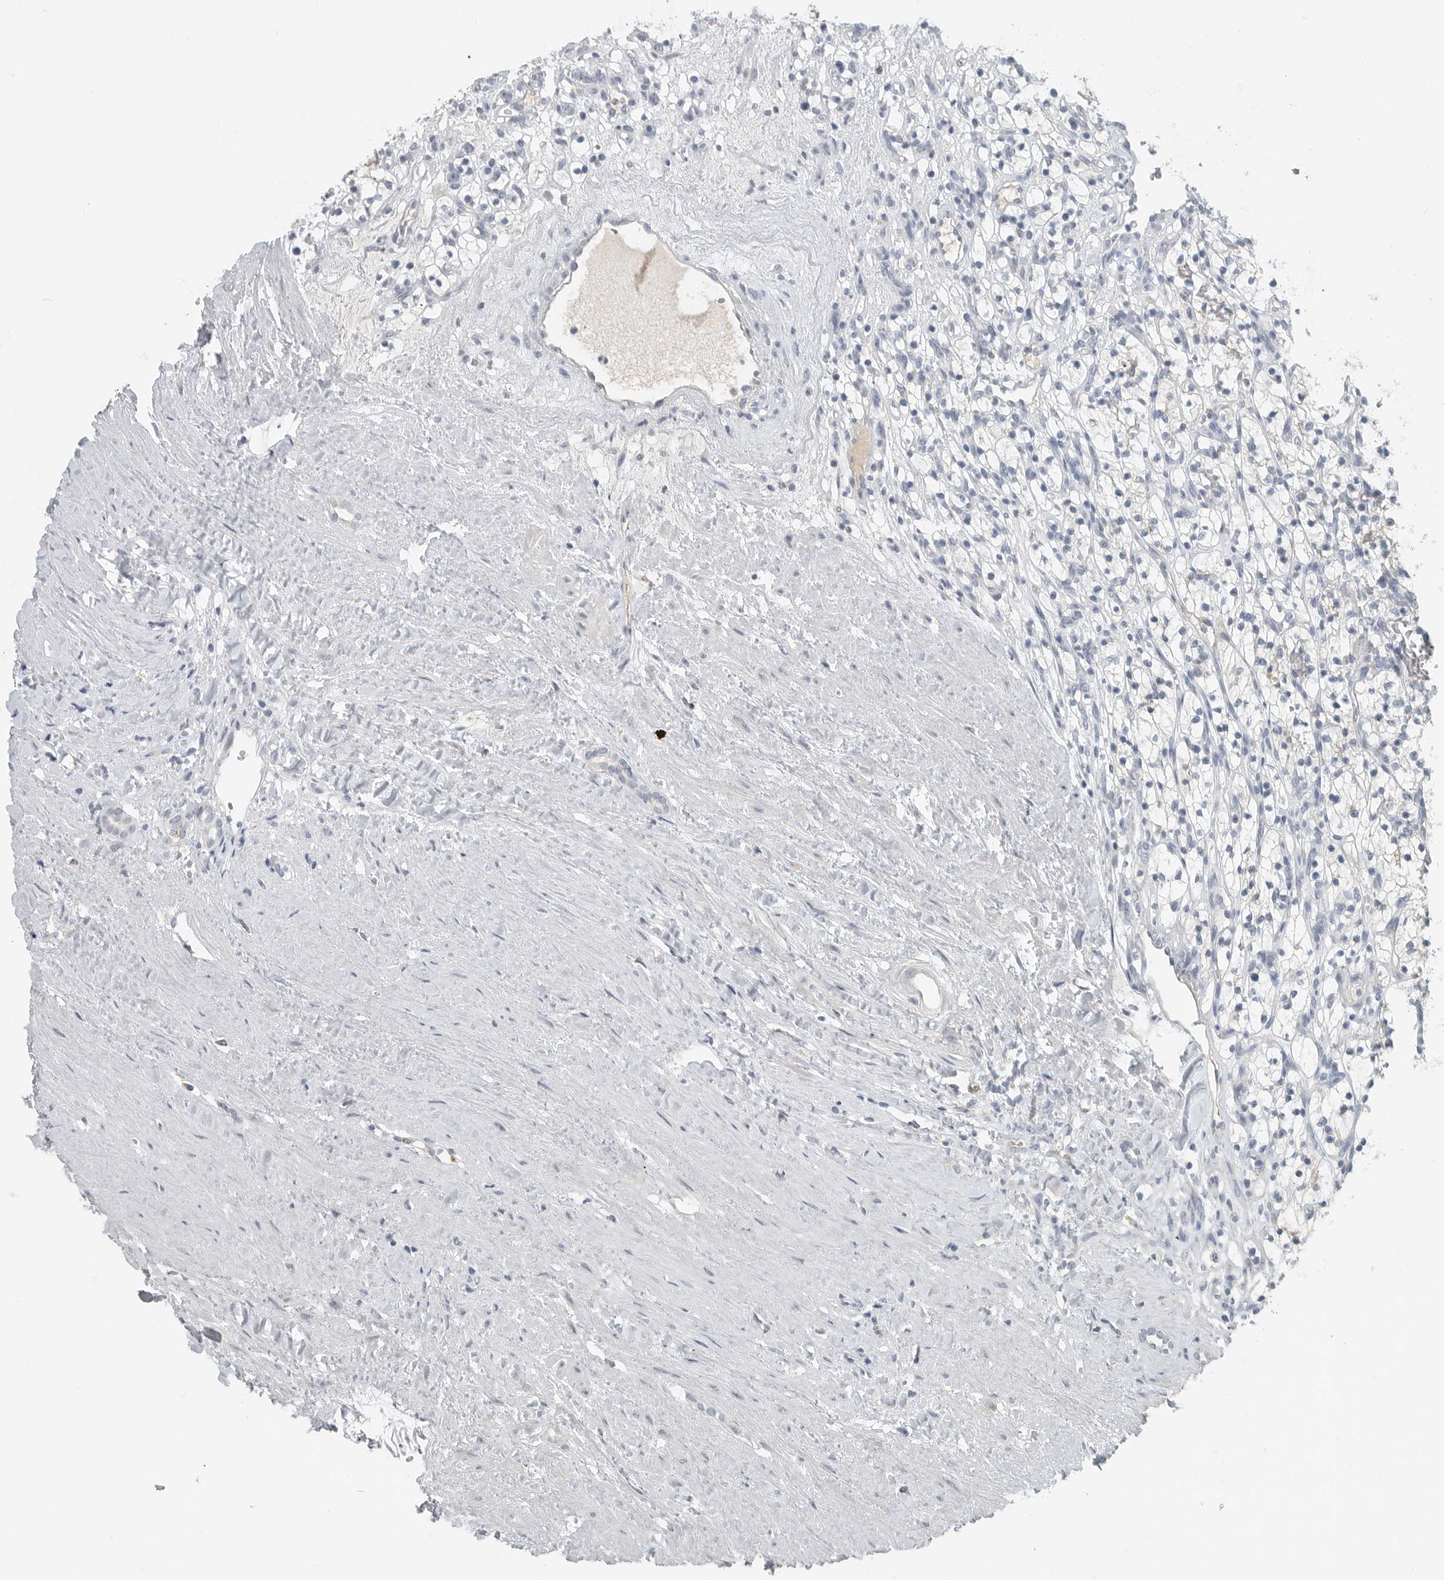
{"staining": {"intensity": "negative", "quantity": "none", "location": "none"}, "tissue": "renal cancer", "cell_type": "Tumor cells", "image_type": "cancer", "snomed": [{"axis": "morphology", "description": "Adenocarcinoma, NOS"}, {"axis": "topography", "description": "Kidney"}], "caption": "This histopathology image is of renal cancer (adenocarcinoma) stained with immunohistochemistry to label a protein in brown with the nuclei are counter-stained blue. There is no staining in tumor cells. Nuclei are stained in blue.", "gene": "PAM", "patient": {"sex": "female", "age": 57}}